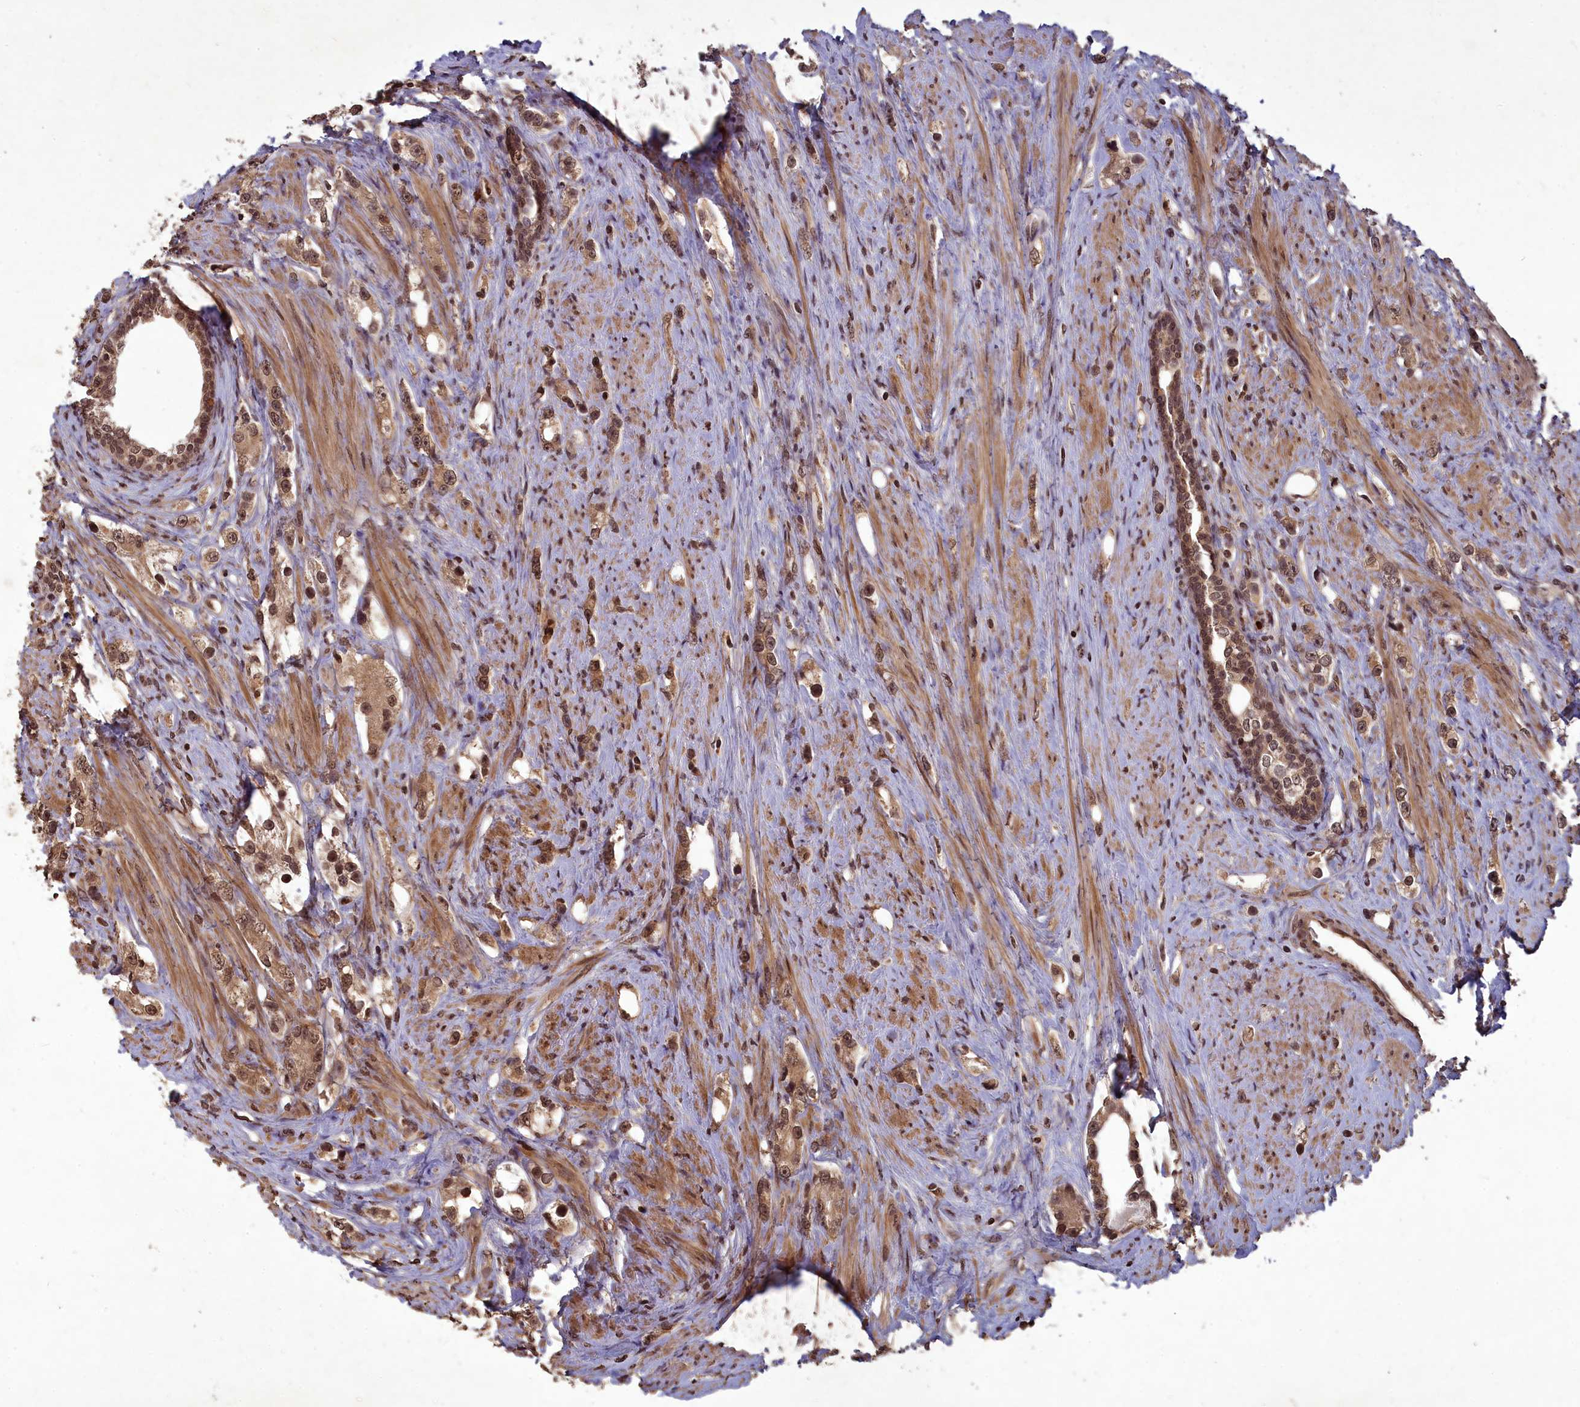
{"staining": {"intensity": "moderate", "quantity": ">75%", "location": "nuclear"}, "tissue": "prostate cancer", "cell_type": "Tumor cells", "image_type": "cancer", "snomed": [{"axis": "morphology", "description": "Adenocarcinoma, High grade"}, {"axis": "topography", "description": "Prostate"}], "caption": "Moderate nuclear protein positivity is seen in approximately >75% of tumor cells in high-grade adenocarcinoma (prostate).", "gene": "SRMS", "patient": {"sex": "male", "age": 63}}